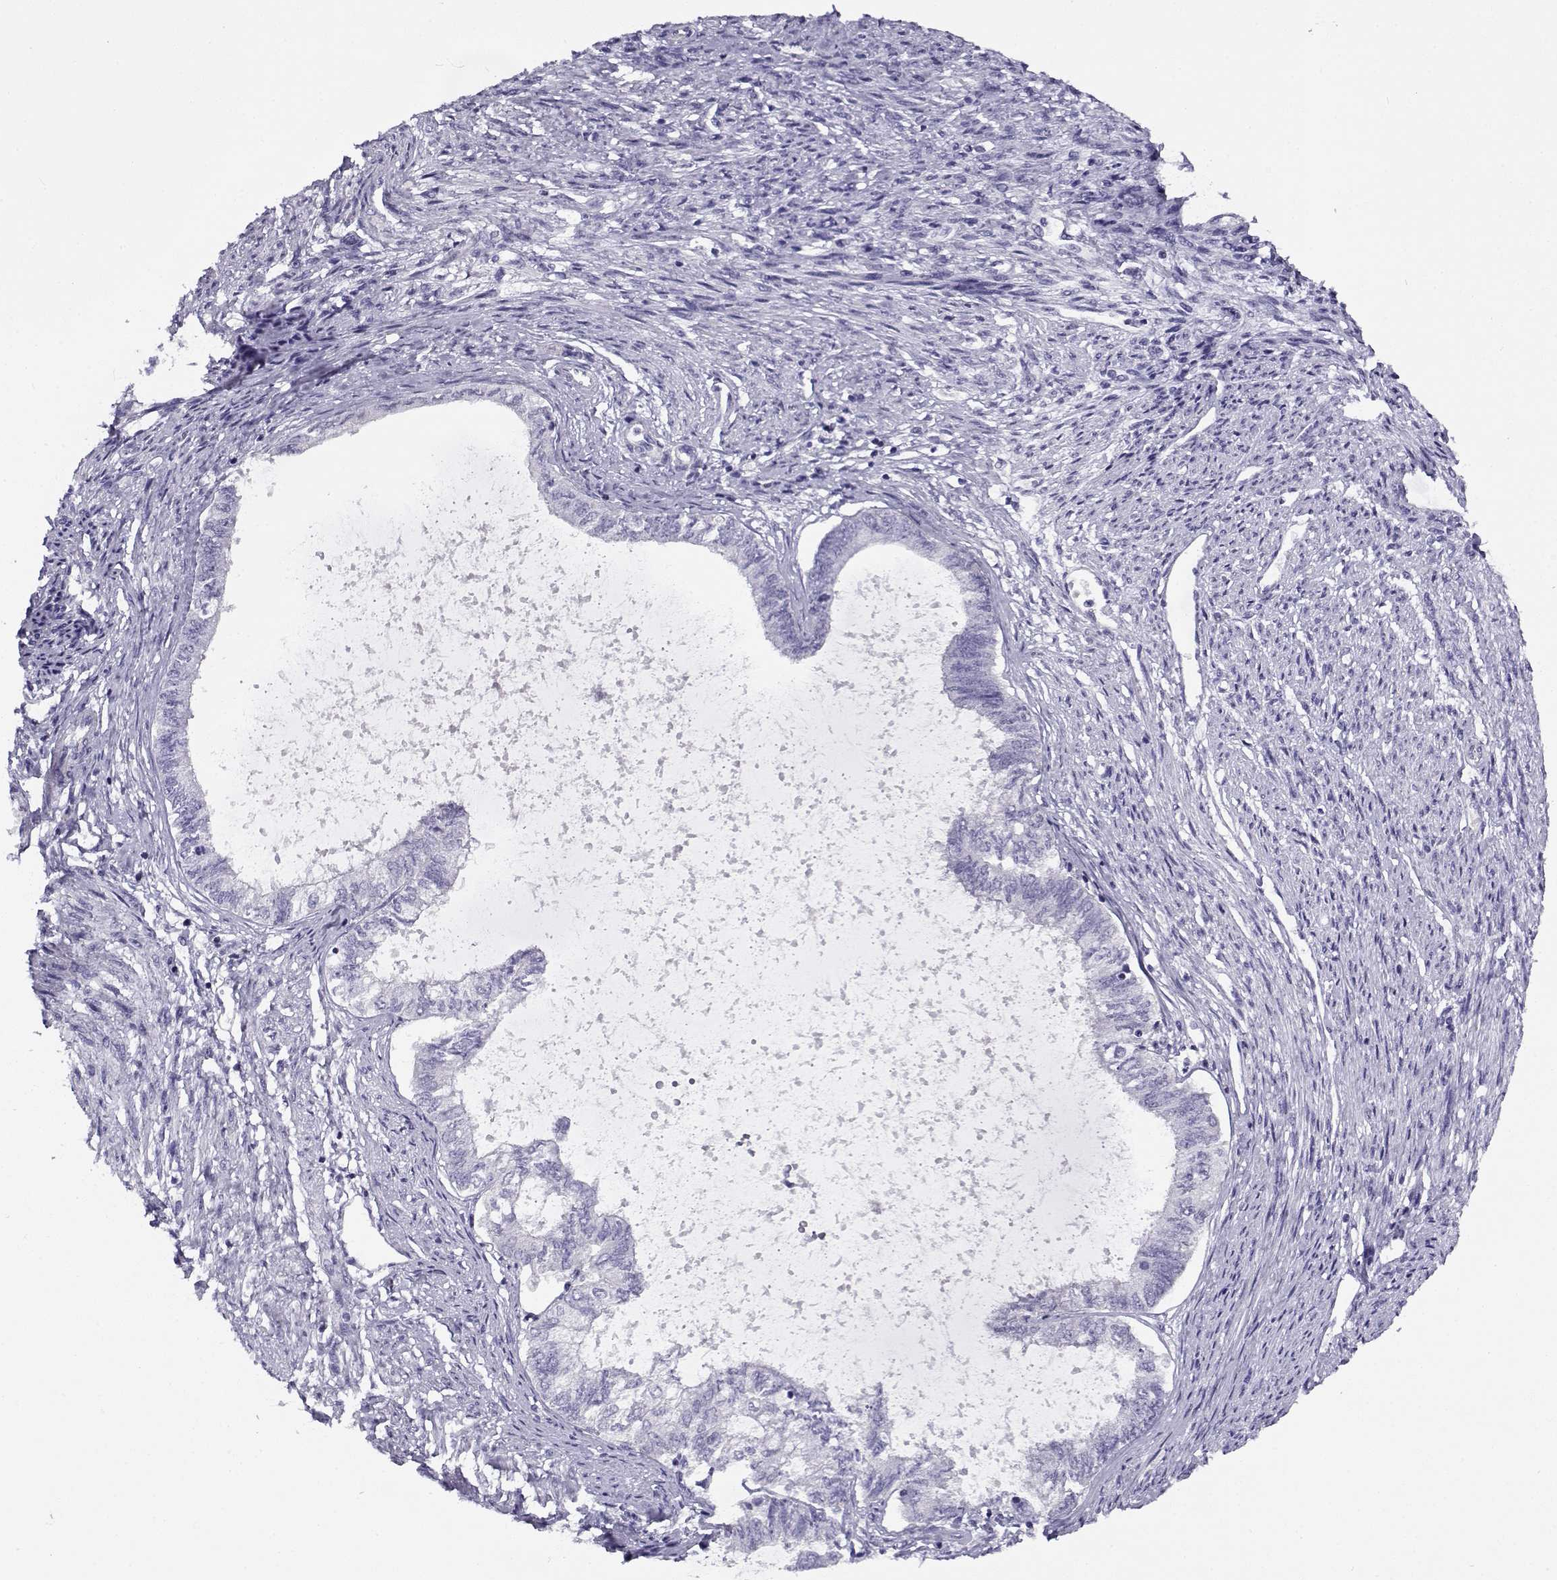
{"staining": {"intensity": "negative", "quantity": "none", "location": "none"}, "tissue": "endometrial cancer", "cell_type": "Tumor cells", "image_type": "cancer", "snomed": [{"axis": "morphology", "description": "Adenocarcinoma, NOS"}, {"axis": "topography", "description": "Endometrium"}], "caption": "The IHC micrograph has no significant expression in tumor cells of endometrial adenocarcinoma tissue.", "gene": "FEZF1", "patient": {"sex": "female", "age": 86}}